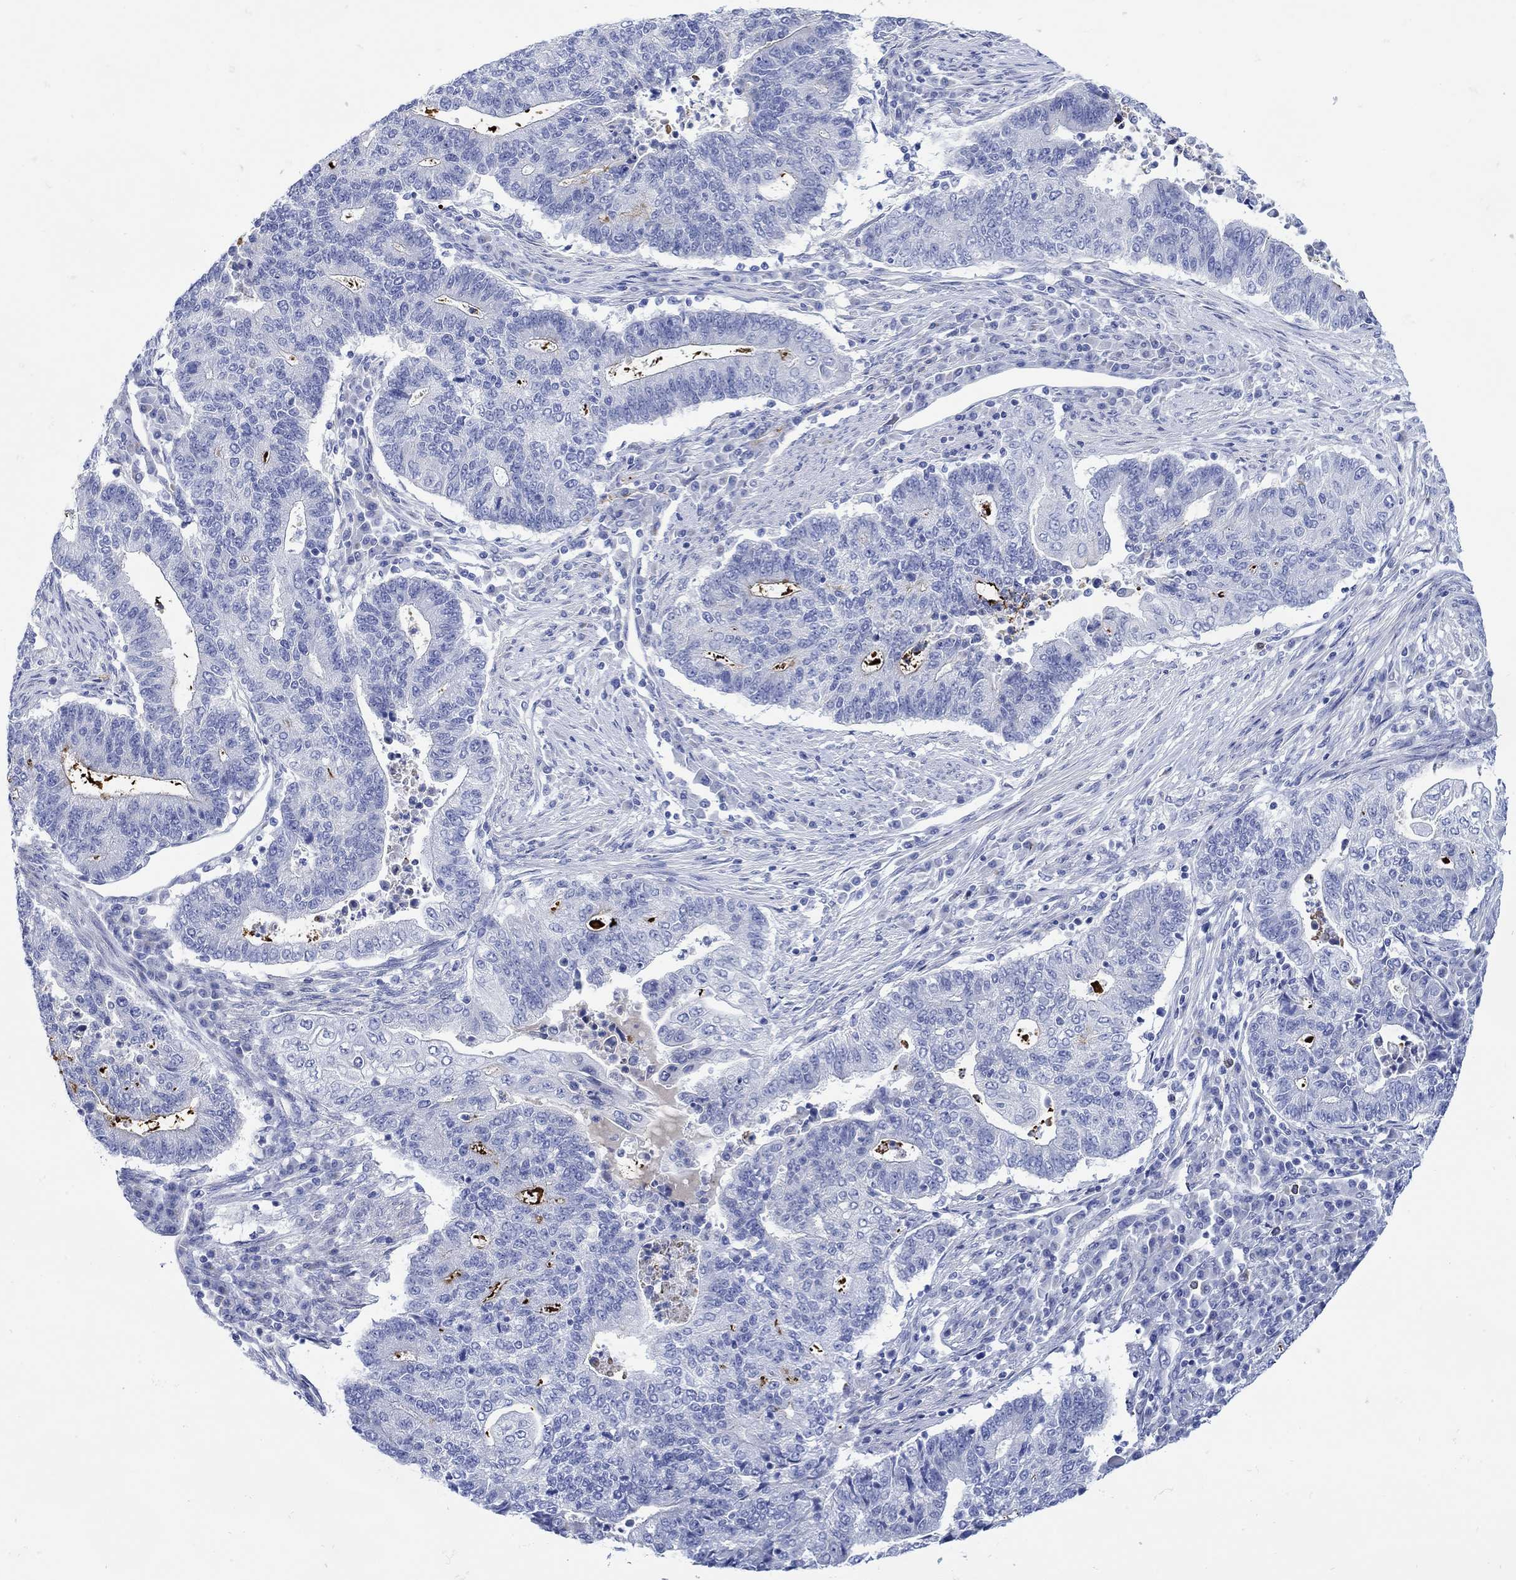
{"staining": {"intensity": "negative", "quantity": "none", "location": "none"}, "tissue": "endometrial cancer", "cell_type": "Tumor cells", "image_type": "cancer", "snomed": [{"axis": "morphology", "description": "Adenocarcinoma, NOS"}, {"axis": "topography", "description": "Uterus"}, {"axis": "topography", "description": "Endometrium"}], "caption": "The immunohistochemistry image has no significant staining in tumor cells of endometrial adenocarcinoma tissue.", "gene": "ANKMY1", "patient": {"sex": "female", "age": 54}}